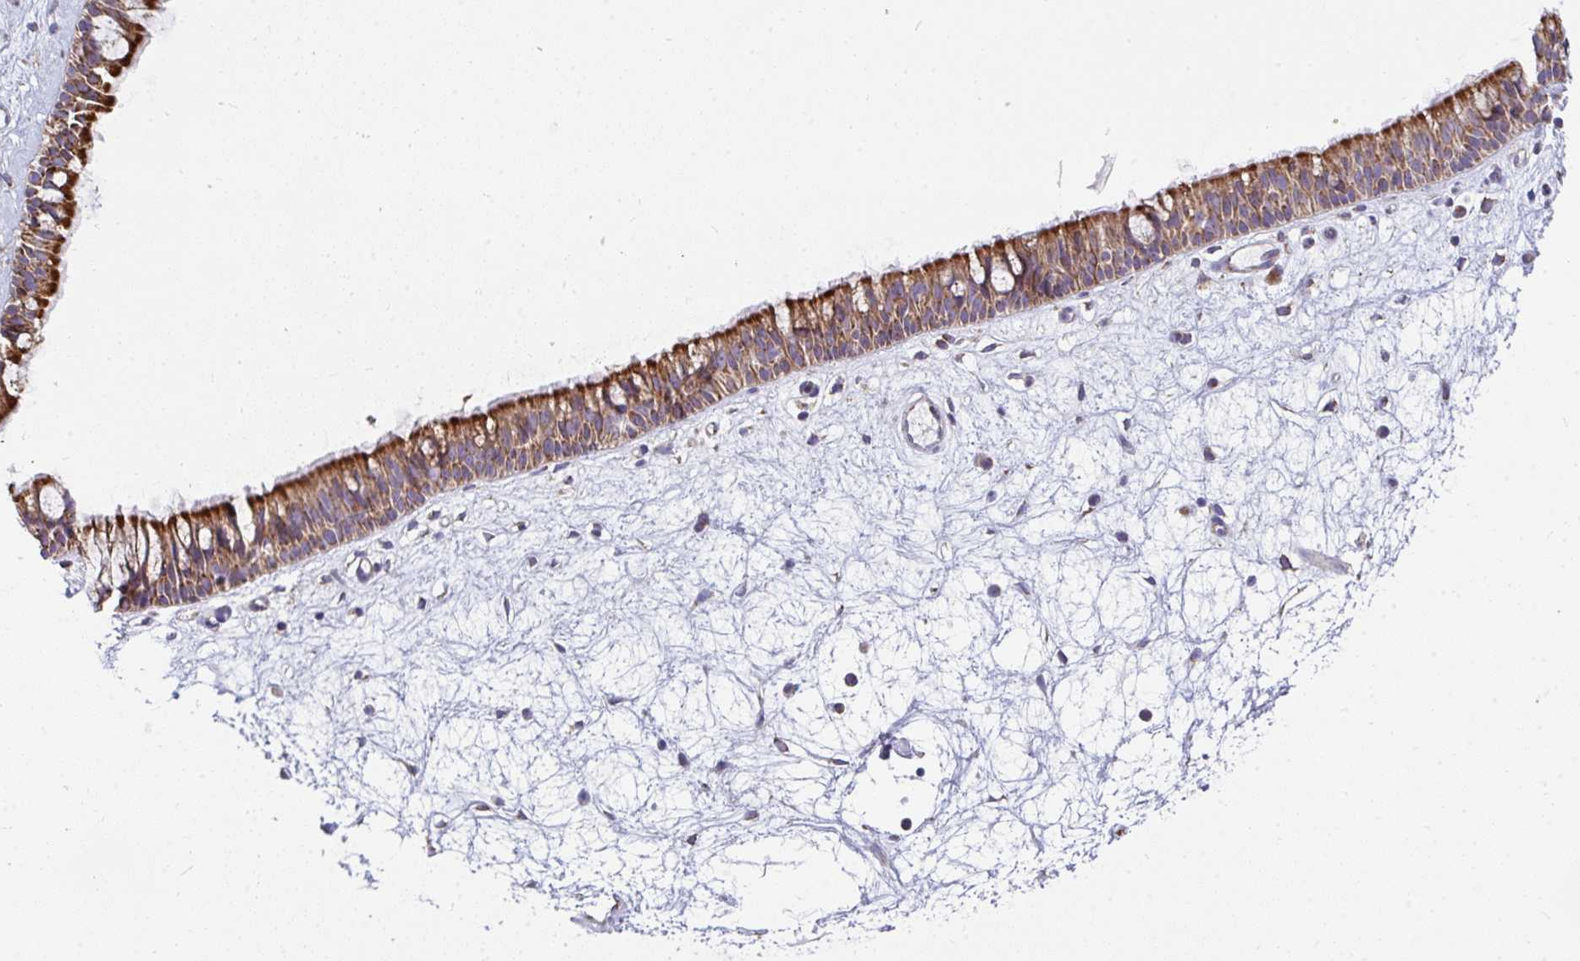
{"staining": {"intensity": "strong", "quantity": ">75%", "location": "cytoplasmic/membranous"}, "tissue": "nasopharynx", "cell_type": "Respiratory epithelial cells", "image_type": "normal", "snomed": [{"axis": "morphology", "description": "Normal tissue, NOS"}, {"axis": "topography", "description": "Nasopharynx"}], "caption": "DAB (3,3'-diaminobenzidine) immunohistochemical staining of normal human nasopharynx exhibits strong cytoplasmic/membranous protein staining in approximately >75% of respiratory epithelial cells.", "gene": "FAHD1", "patient": {"sex": "male", "age": 69}}